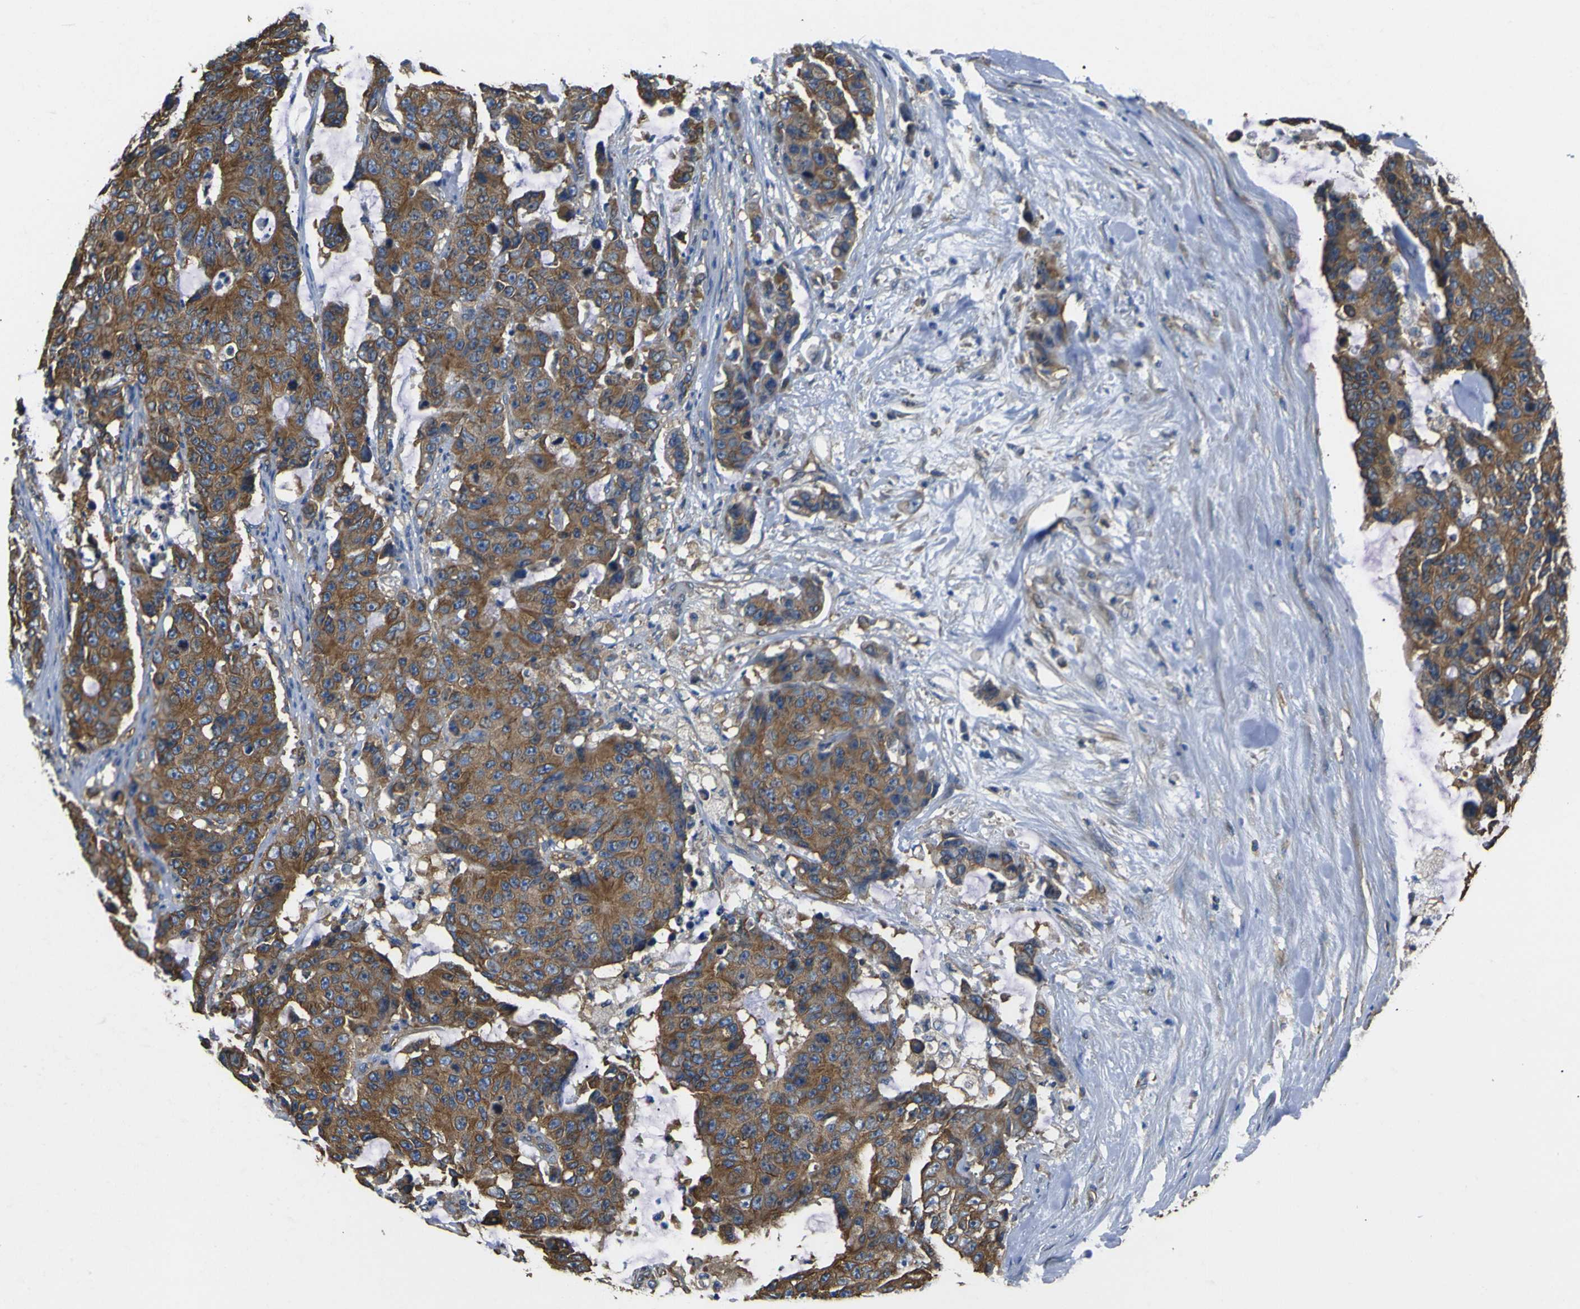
{"staining": {"intensity": "moderate", "quantity": ">75%", "location": "cytoplasmic/membranous"}, "tissue": "colorectal cancer", "cell_type": "Tumor cells", "image_type": "cancer", "snomed": [{"axis": "morphology", "description": "Adenocarcinoma, NOS"}, {"axis": "topography", "description": "Colon"}], "caption": "This histopathology image exhibits adenocarcinoma (colorectal) stained with immunohistochemistry to label a protein in brown. The cytoplasmic/membranous of tumor cells show moderate positivity for the protein. Nuclei are counter-stained blue.", "gene": "TUBB", "patient": {"sex": "female", "age": 86}}